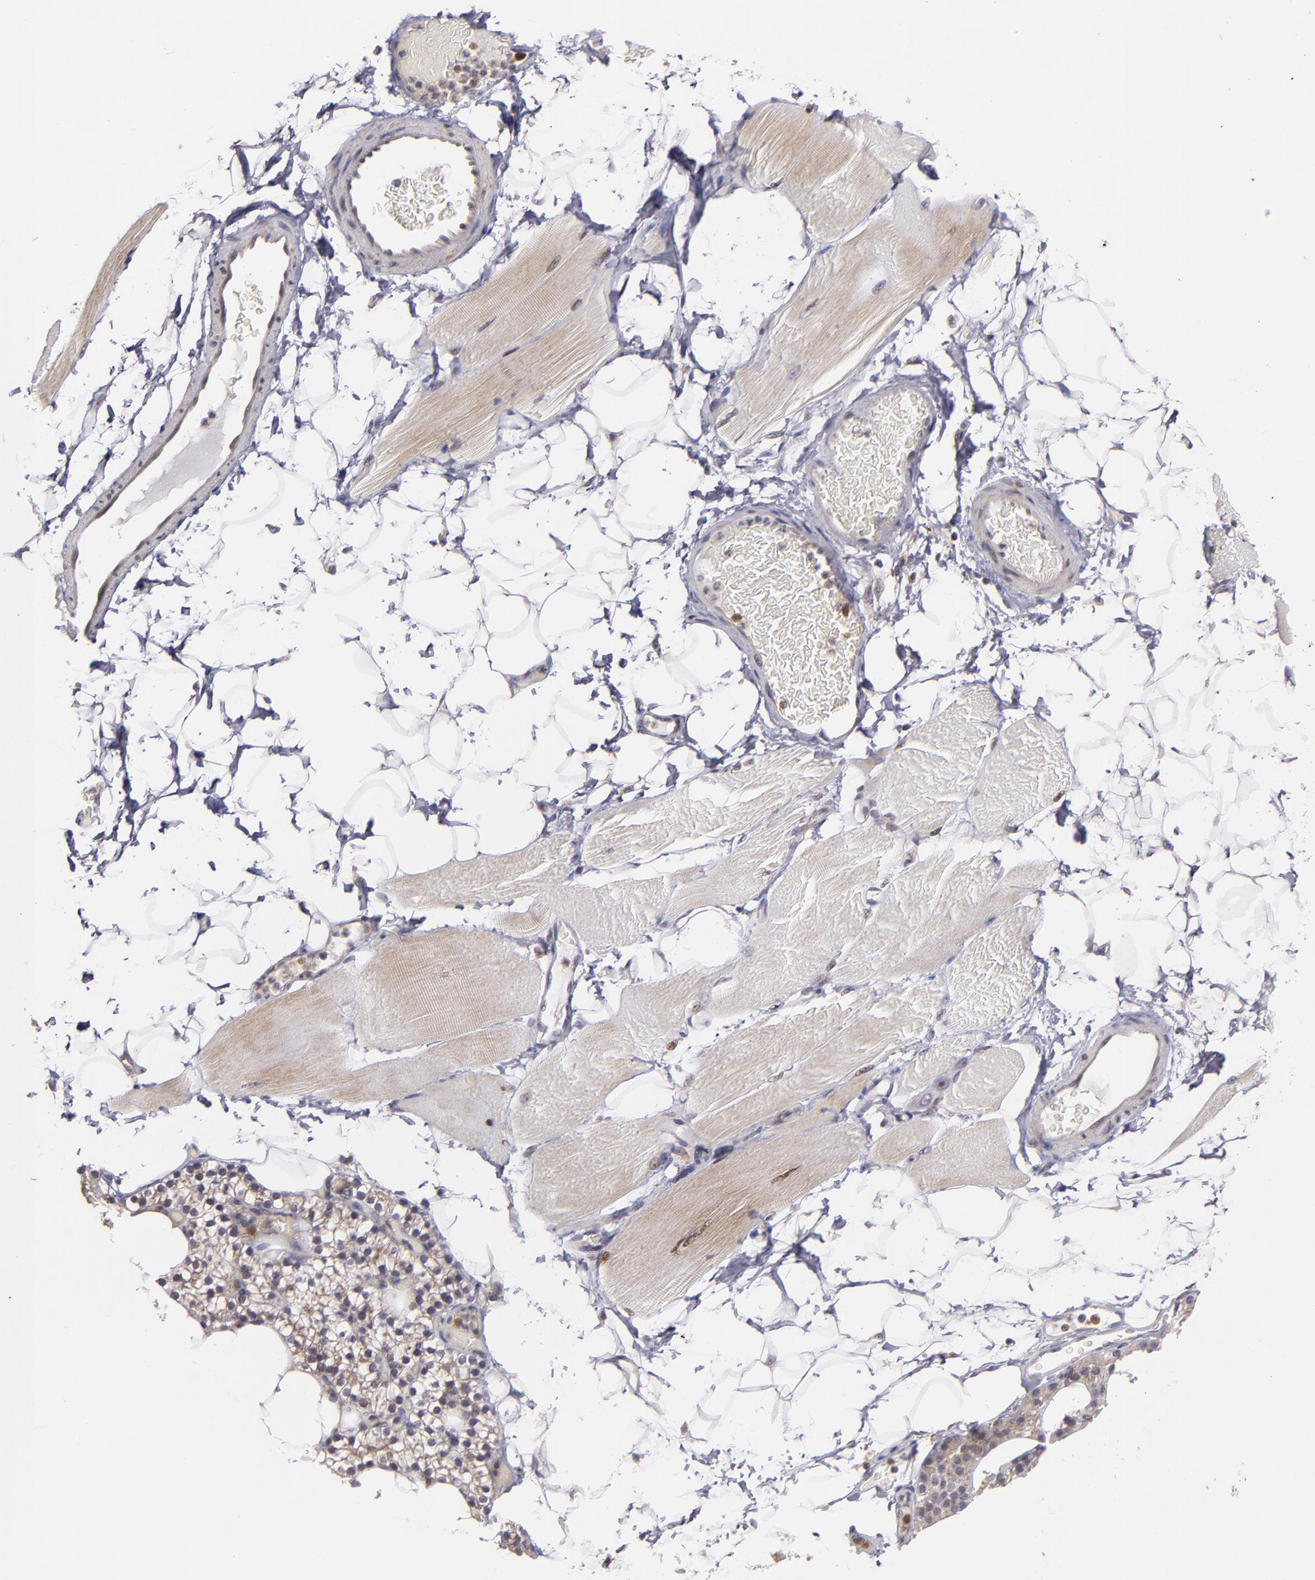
{"staining": {"intensity": "weak", "quantity": ">75%", "location": "cytoplasmic/membranous"}, "tissue": "skeletal muscle", "cell_type": "Myocytes", "image_type": "normal", "snomed": [{"axis": "morphology", "description": "Normal tissue, NOS"}, {"axis": "topography", "description": "Skeletal muscle"}, {"axis": "topography", "description": "Parathyroid gland"}], "caption": "Human skeletal muscle stained for a protein (brown) shows weak cytoplasmic/membranous positive expression in about >75% of myocytes.", "gene": "CASP1", "patient": {"sex": "female", "age": 37}}